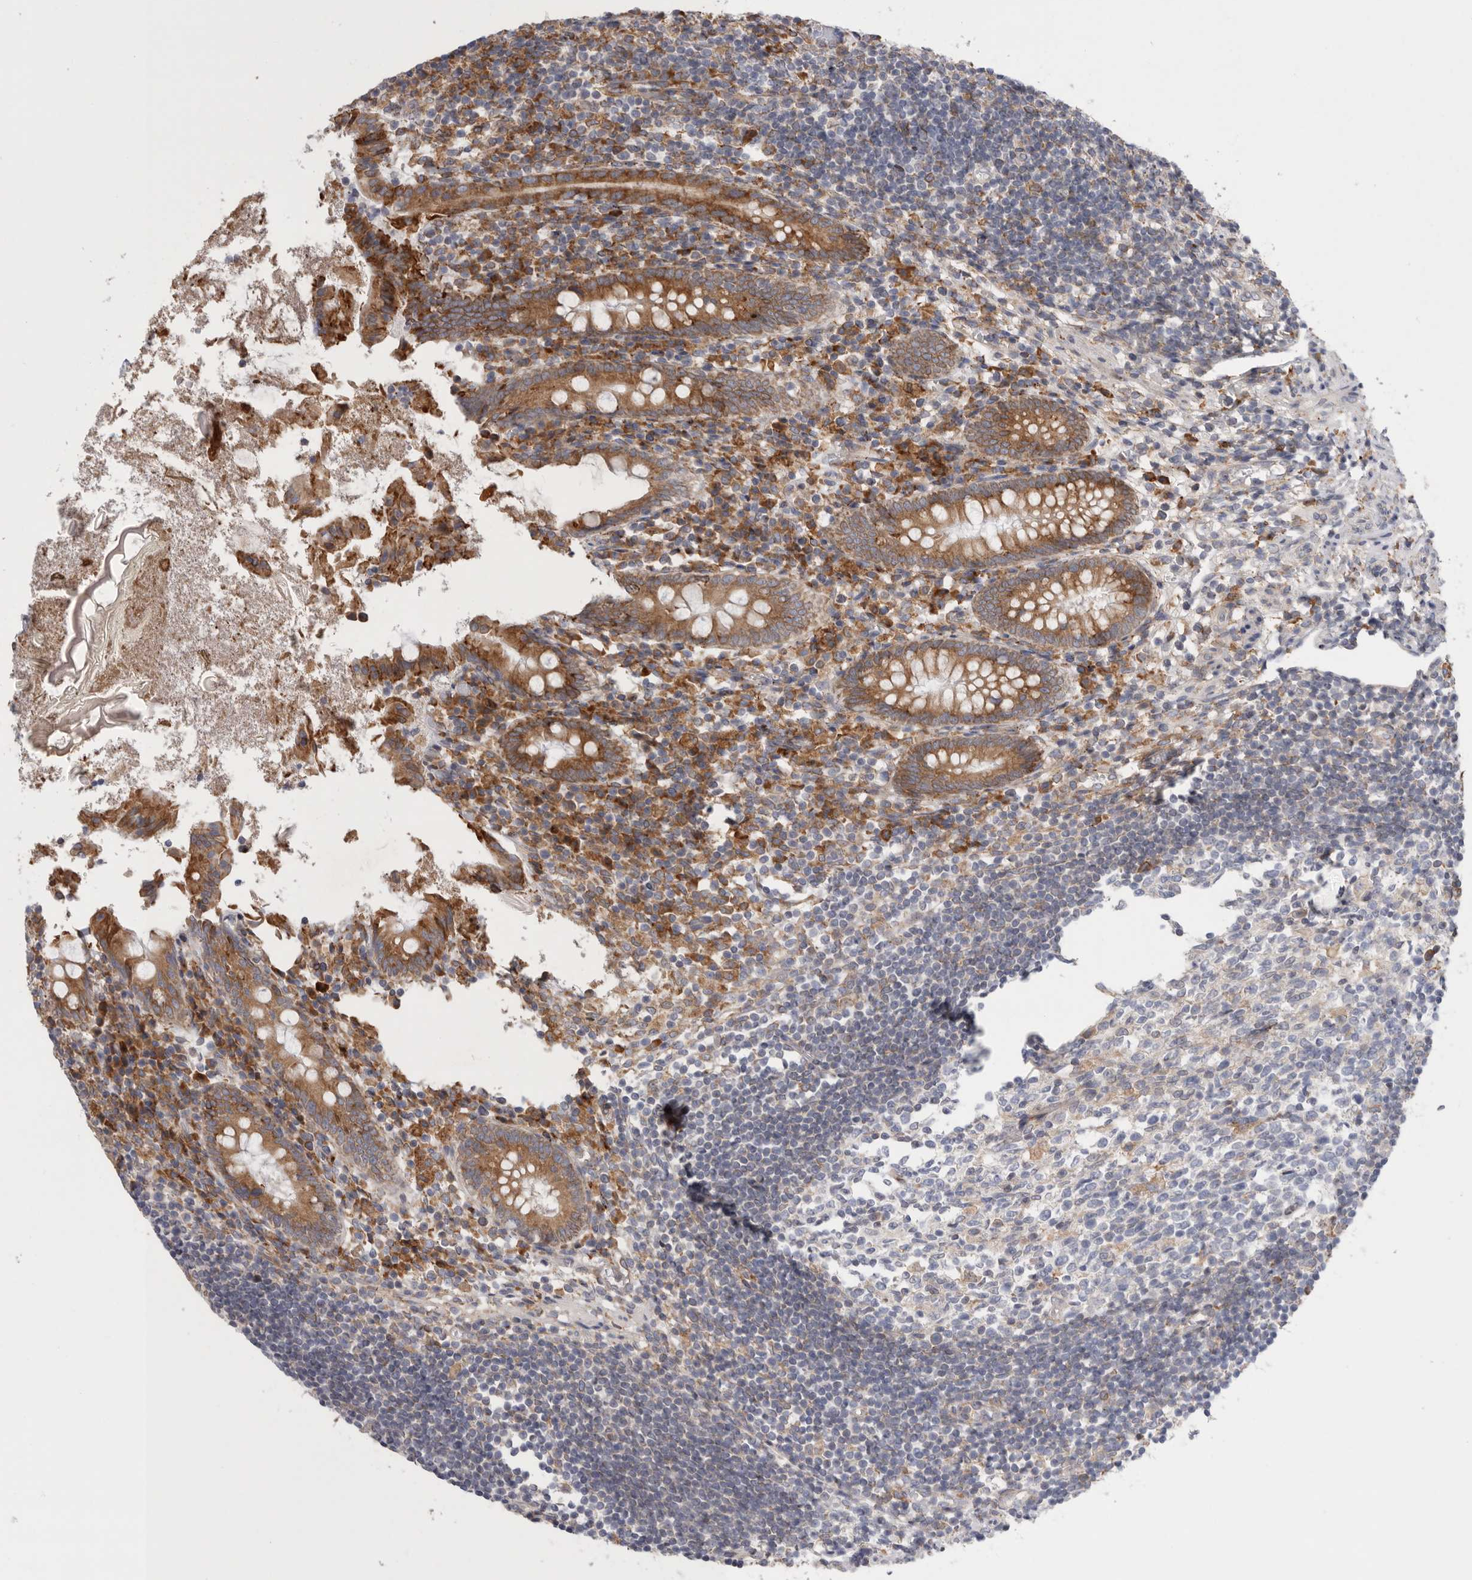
{"staining": {"intensity": "moderate", "quantity": ">75%", "location": "cytoplasmic/membranous"}, "tissue": "appendix", "cell_type": "Glandular cells", "image_type": "normal", "snomed": [{"axis": "morphology", "description": "Normal tissue, NOS"}, {"axis": "topography", "description": "Appendix"}], "caption": "Benign appendix displays moderate cytoplasmic/membranous expression in about >75% of glandular cells, visualized by immunohistochemistry.", "gene": "GANAB", "patient": {"sex": "female", "age": 17}}